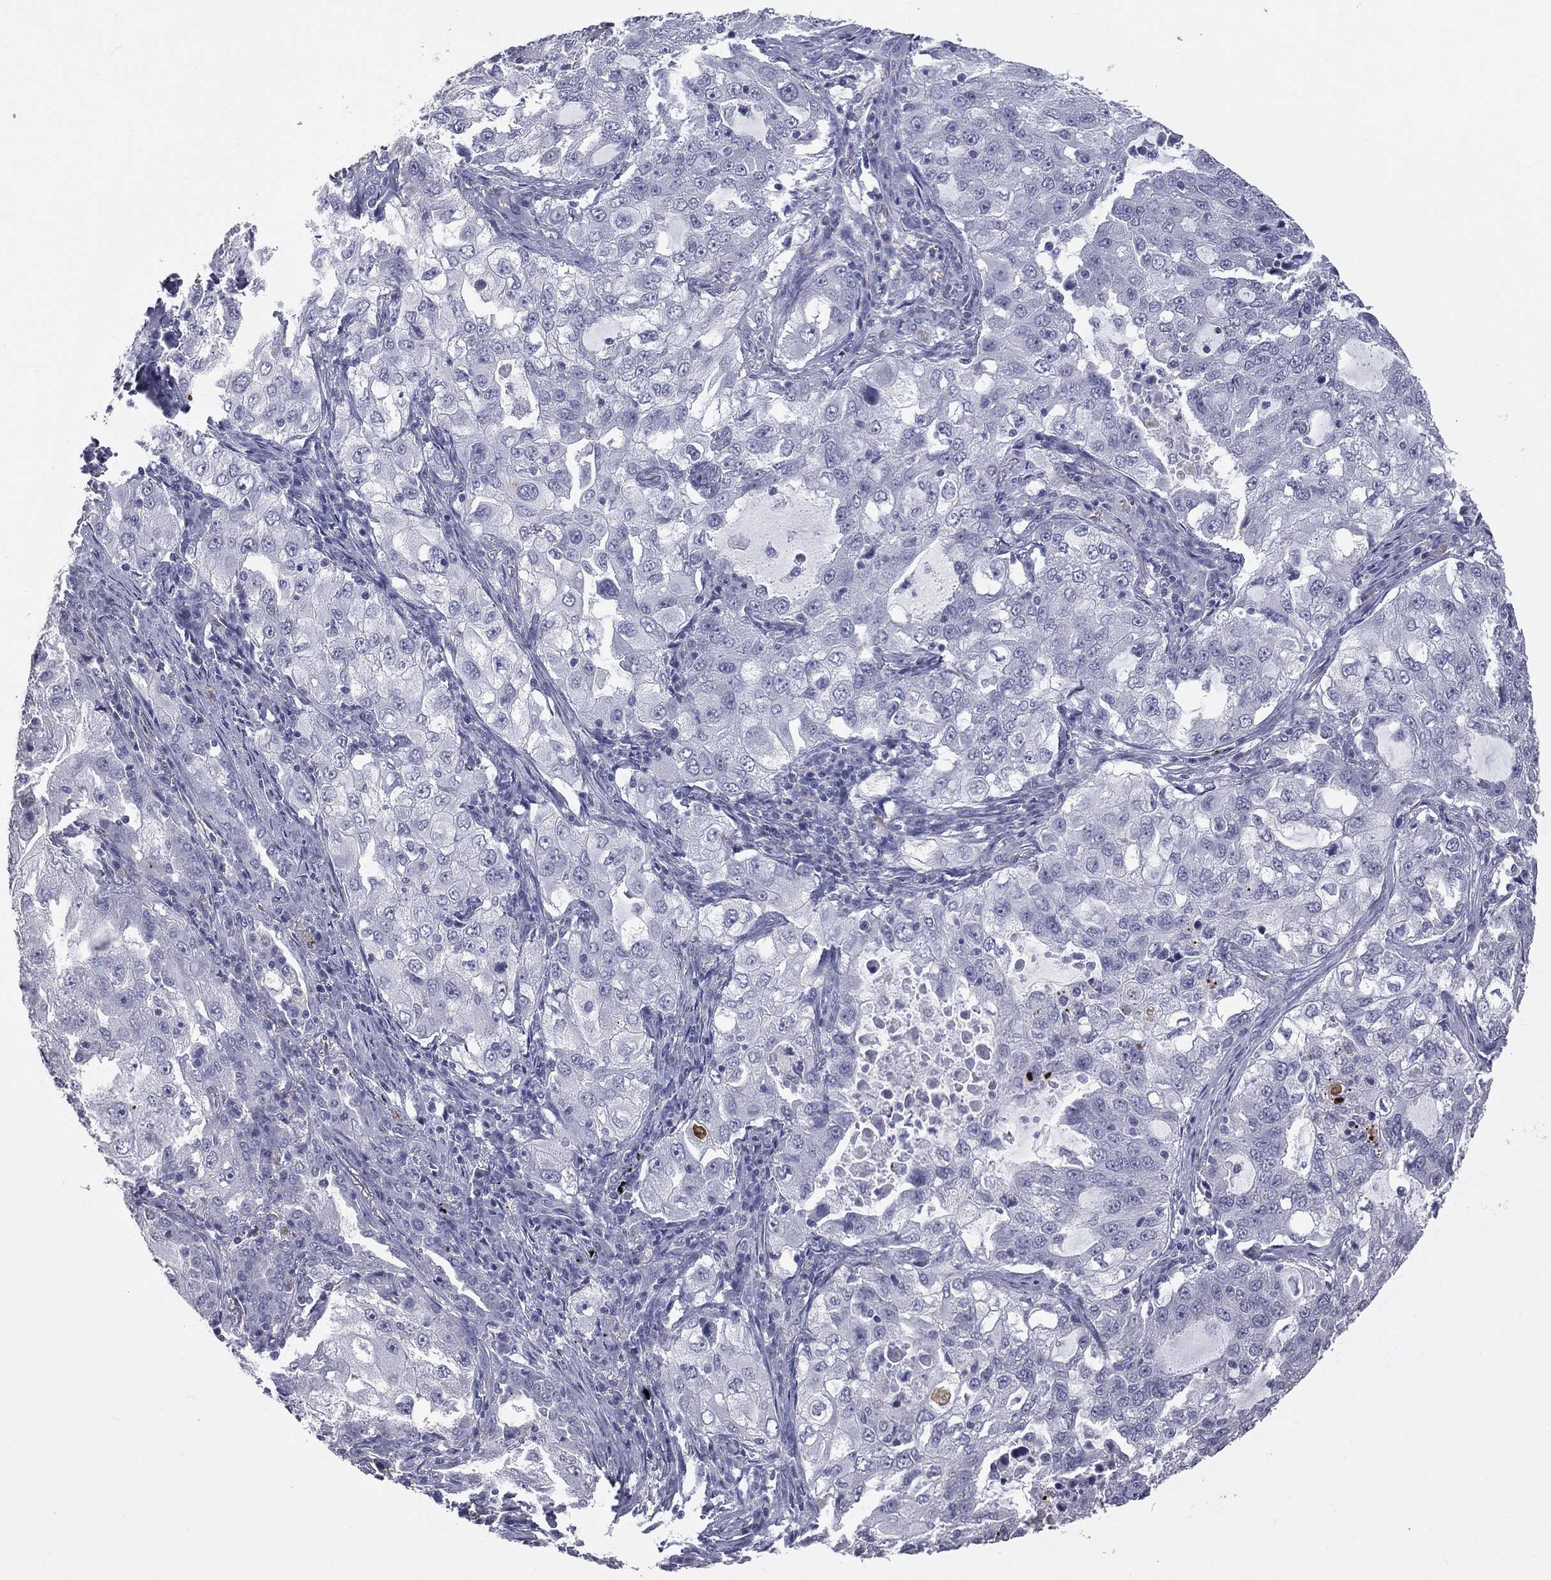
{"staining": {"intensity": "negative", "quantity": "none", "location": "none"}, "tissue": "lung cancer", "cell_type": "Tumor cells", "image_type": "cancer", "snomed": [{"axis": "morphology", "description": "Adenocarcinoma, NOS"}, {"axis": "topography", "description": "Lung"}], "caption": "The histopathology image exhibits no significant positivity in tumor cells of lung cancer. The staining is performed using DAB brown chromogen with nuclei counter-stained in using hematoxylin.", "gene": "ESX1", "patient": {"sex": "female", "age": 61}}